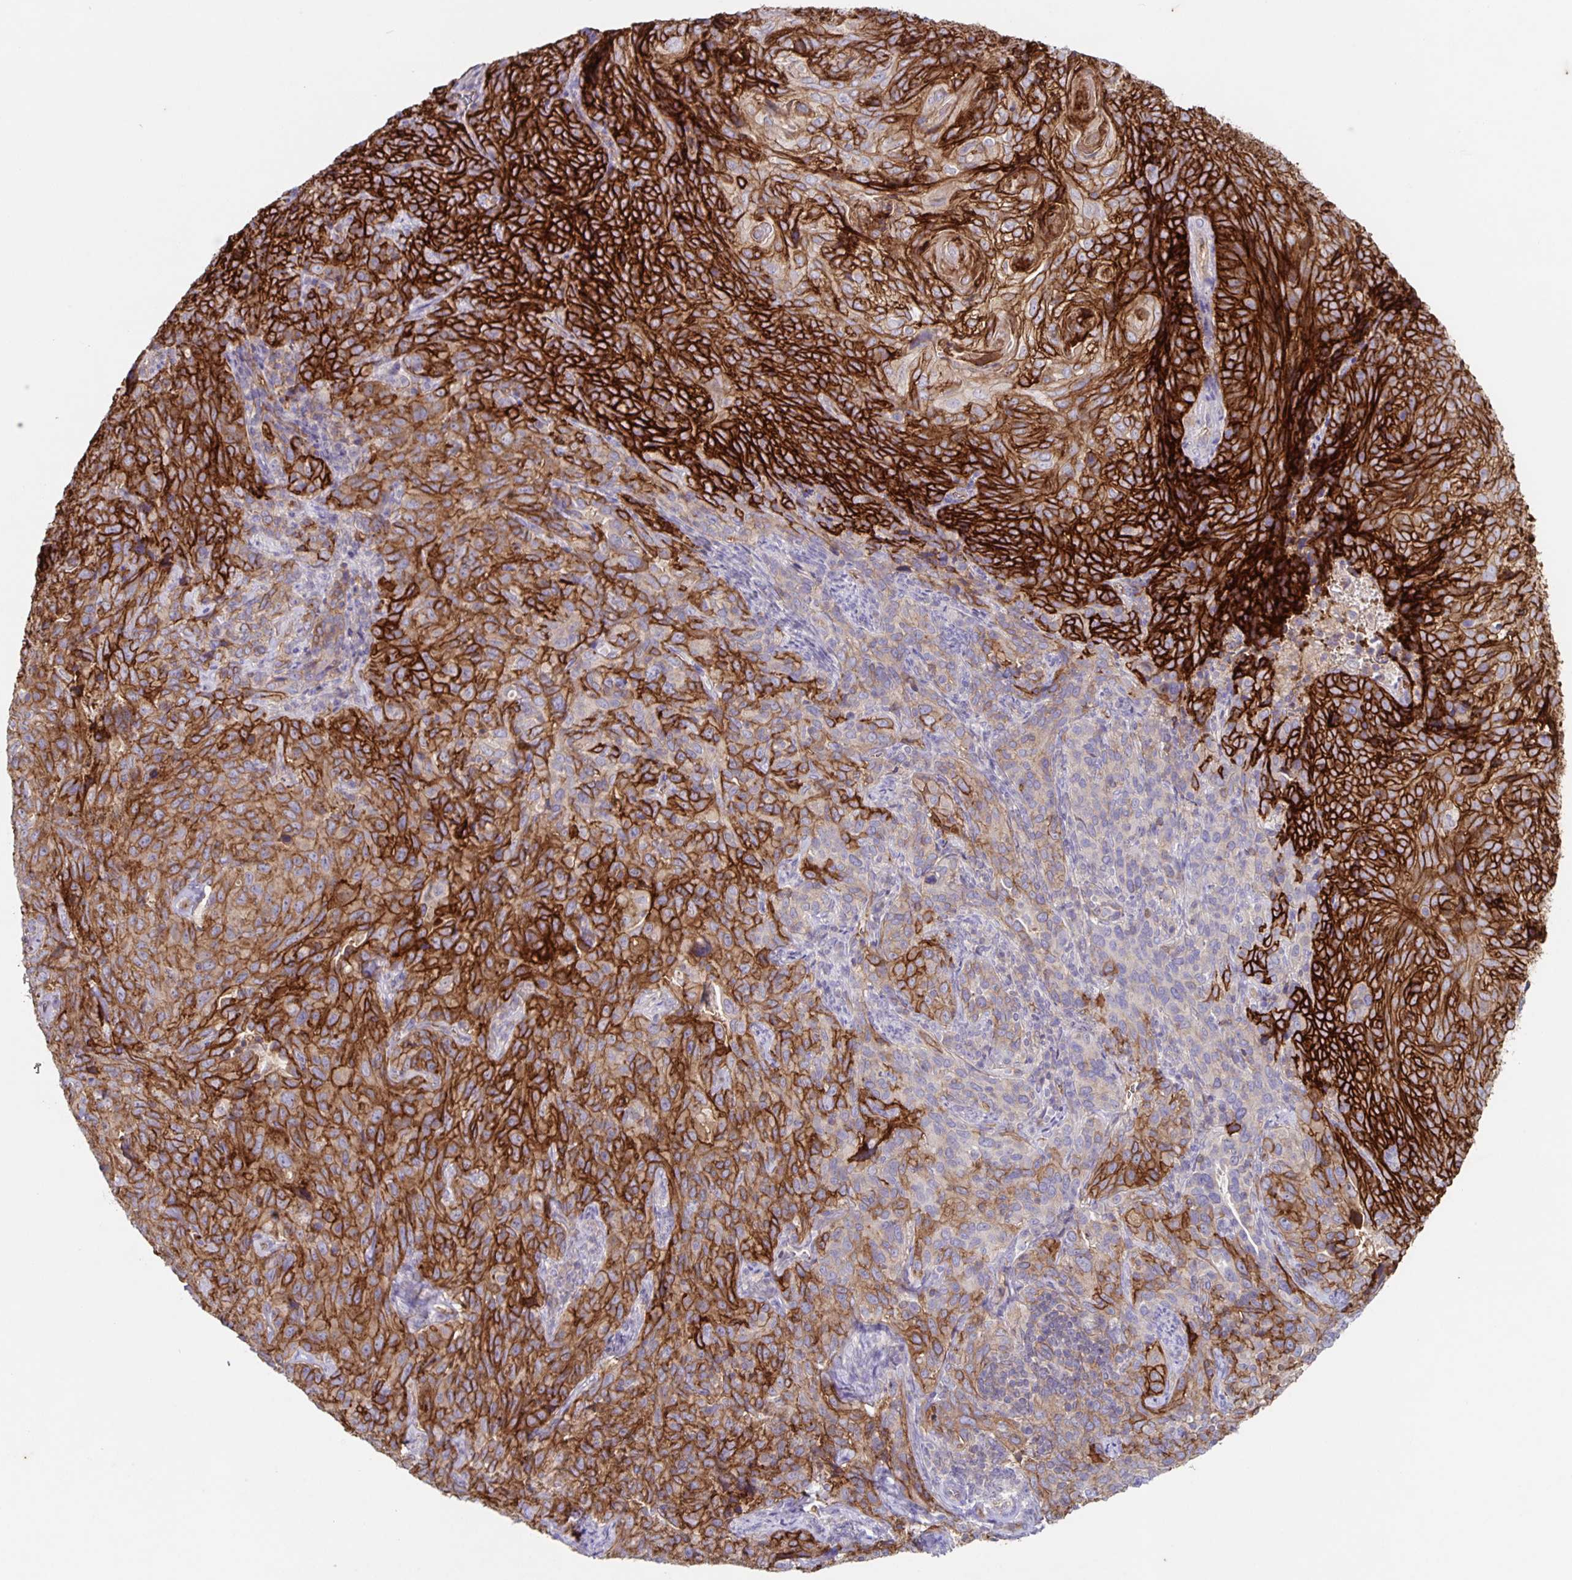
{"staining": {"intensity": "strong", "quantity": "25%-75%", "location": "cytoplasmic/membranous"}, "tissue": "cervical cancer", "cell_type": "Tumor cells", "image_type": "cancer", "snomed": [{"axis": "morphology", "description": "Squamous cell carcinoma, NOS"}, {"axis": "topography", "description": "Cervix"}], "caption": "This photomicrograph exhibits cervical cancer (squamous cell carcinoma) stained with immunohistochemistry to label a protein in brown. The cytoplasmic/membranous of tumor cells show strong positivity for the protein. Nuclei are counter-stained blue.", "gene": "ITGA2", "patient": {"sex": "female", "age": 51}}